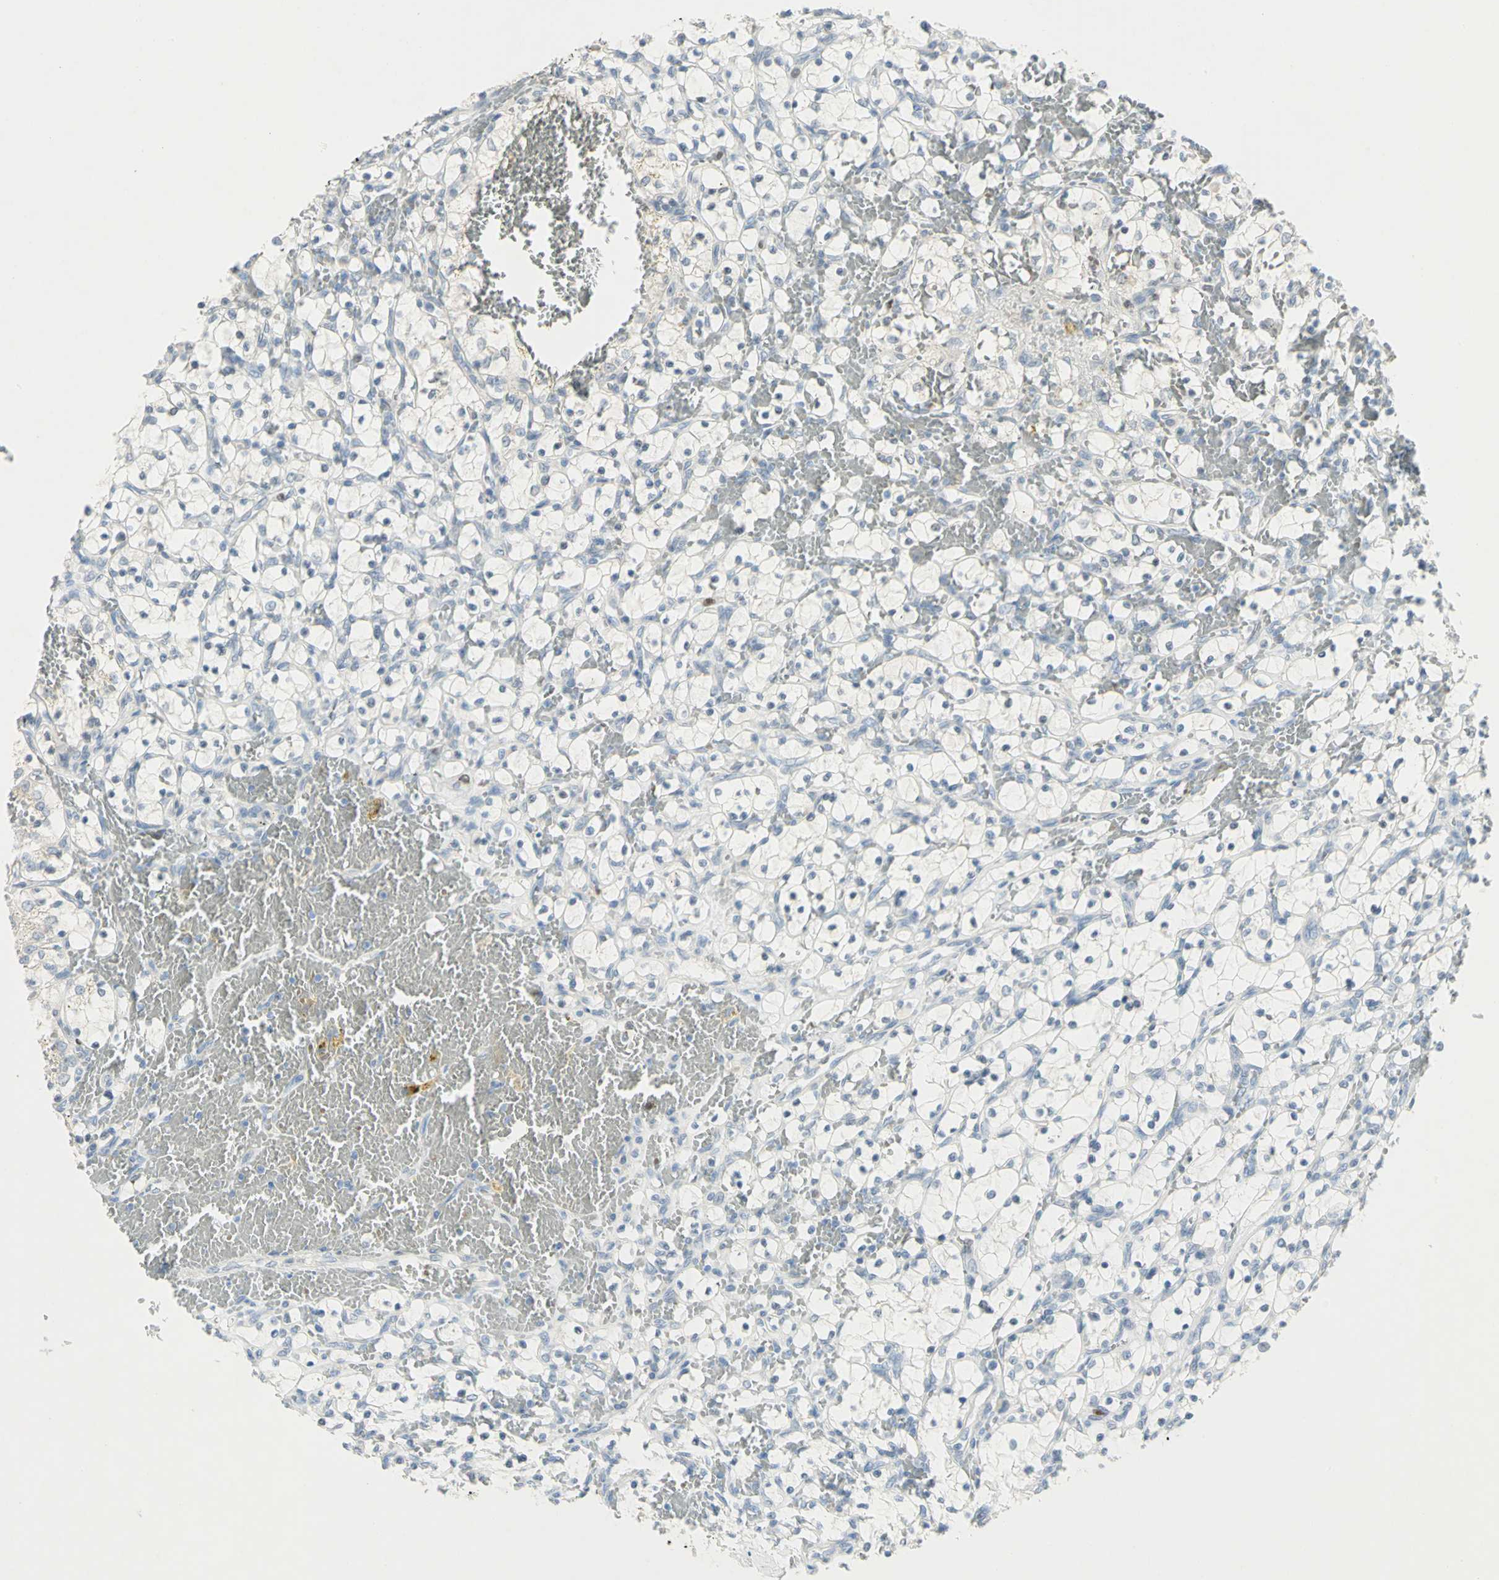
{"staining": {"intensity": "negative", "quantity": "none", "location": "none"}, "tissue": "renal cancer", "cell_type": "Tumor cells", "image_type": "cancer", "snomed": [{"axis": "morphology", "description": "Adenocarcinoma, NOS"}, {"axis": "topography", "description": "Kidney"}], "caption": "A photomicrograph of renal cancer stained for a protein shows no brown staining in tumor cells.", "gene": "BCL6", "patient": {"sex": "female", "age": 69}}